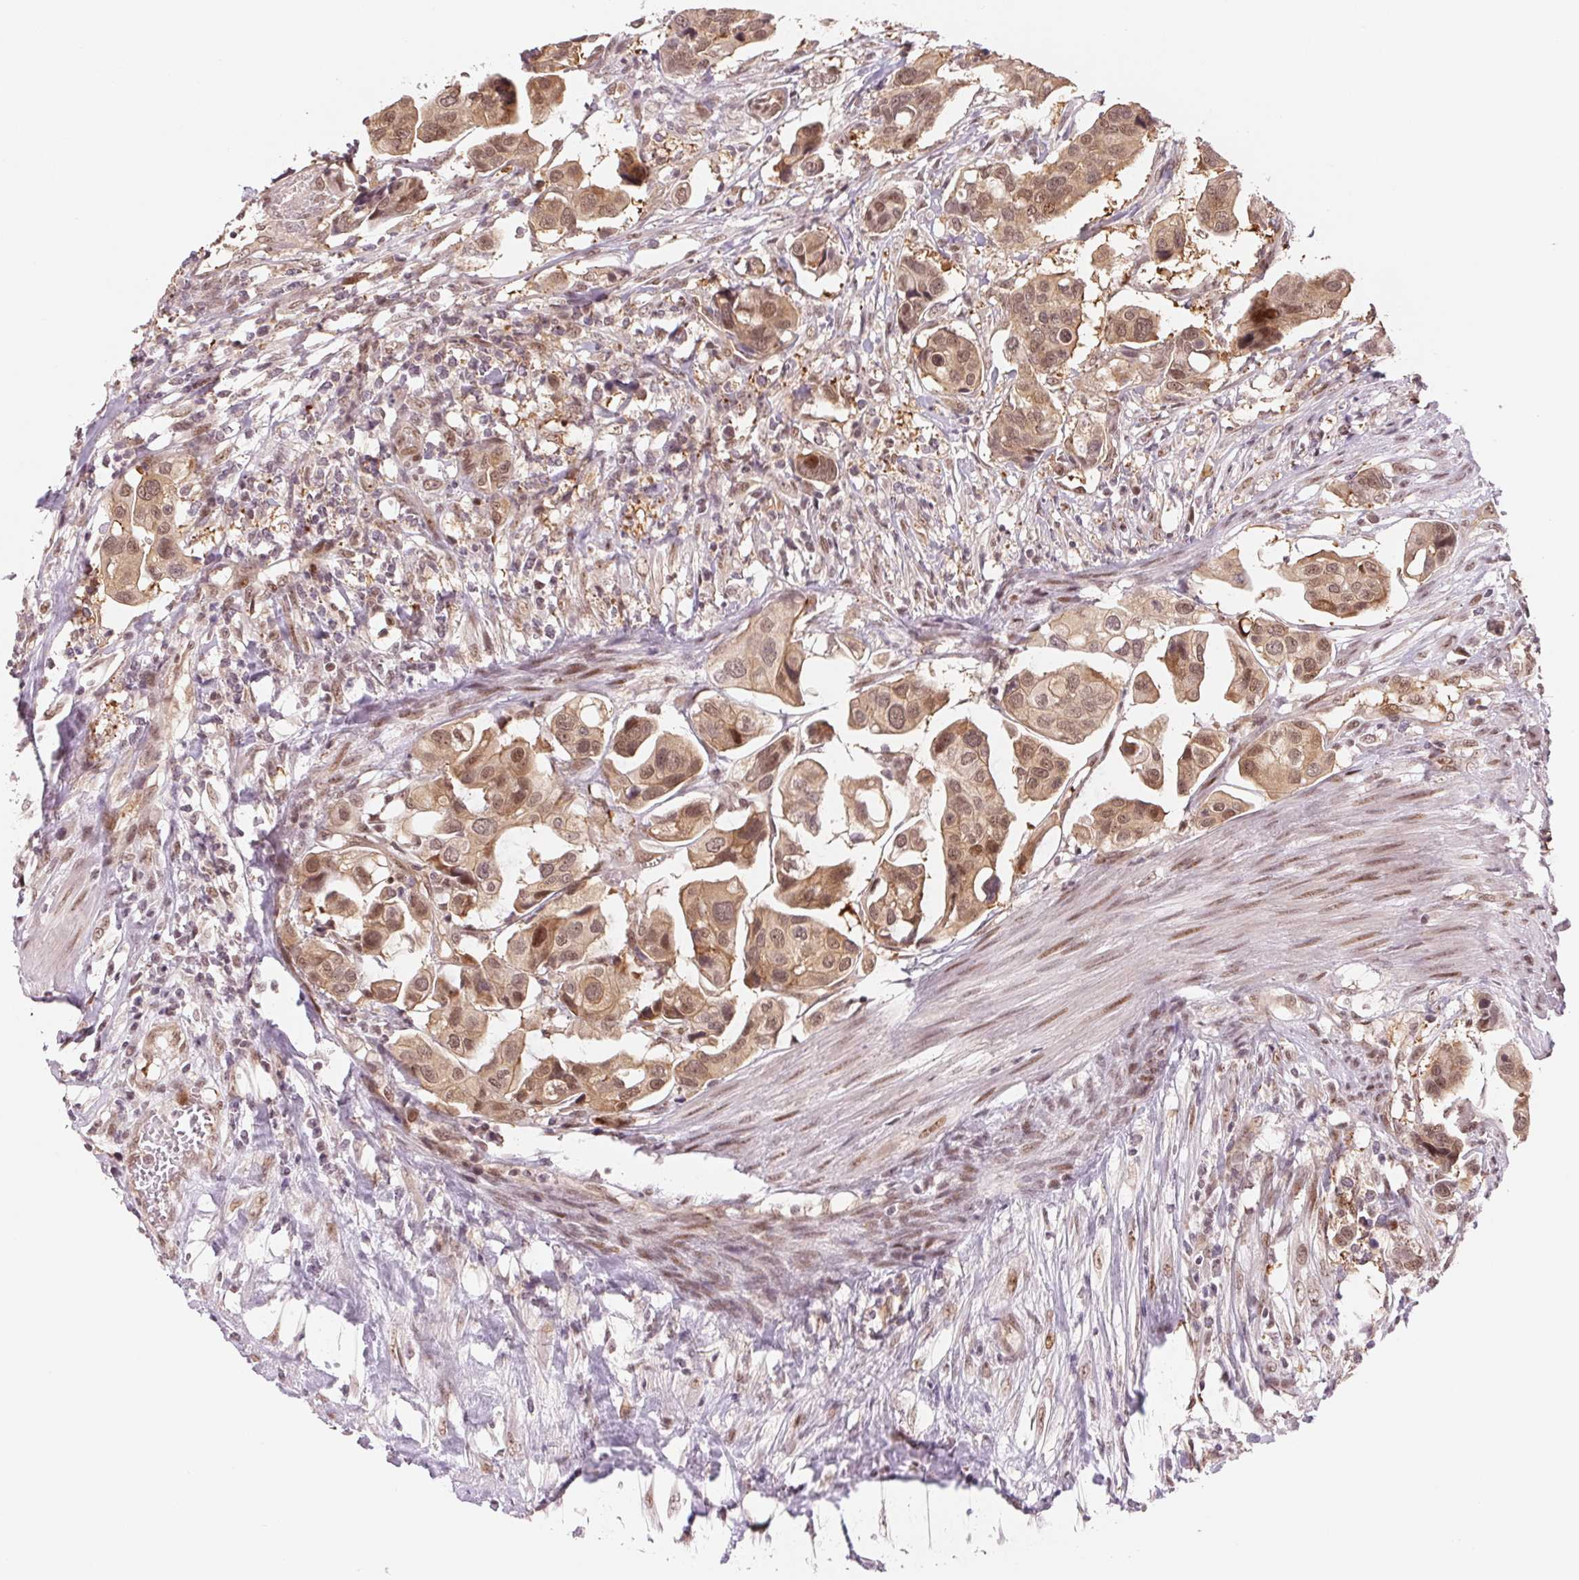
{"staining": {"intensity": "moderate", "quantity": ">75%", "location": "cytoplasmic/membranous,nuclear"}, "tissue": "renal cancer", "cell_type": "Tumor cells", "image_type": "cancer", "snomed": [{"axis": "morphology", "description": "Adenocarcinoma, NOS"}, {"axis": "topography", "description": "Urinary bladder"}], "caption": "A brown stain highlights moderate cytoplasmic/membranous and nuclear positivity of a protein in human adenocarcinoma (renal) tumor cells.", "gene": "DNAJB6", "patient": {"sex": "male", "age": 61}}